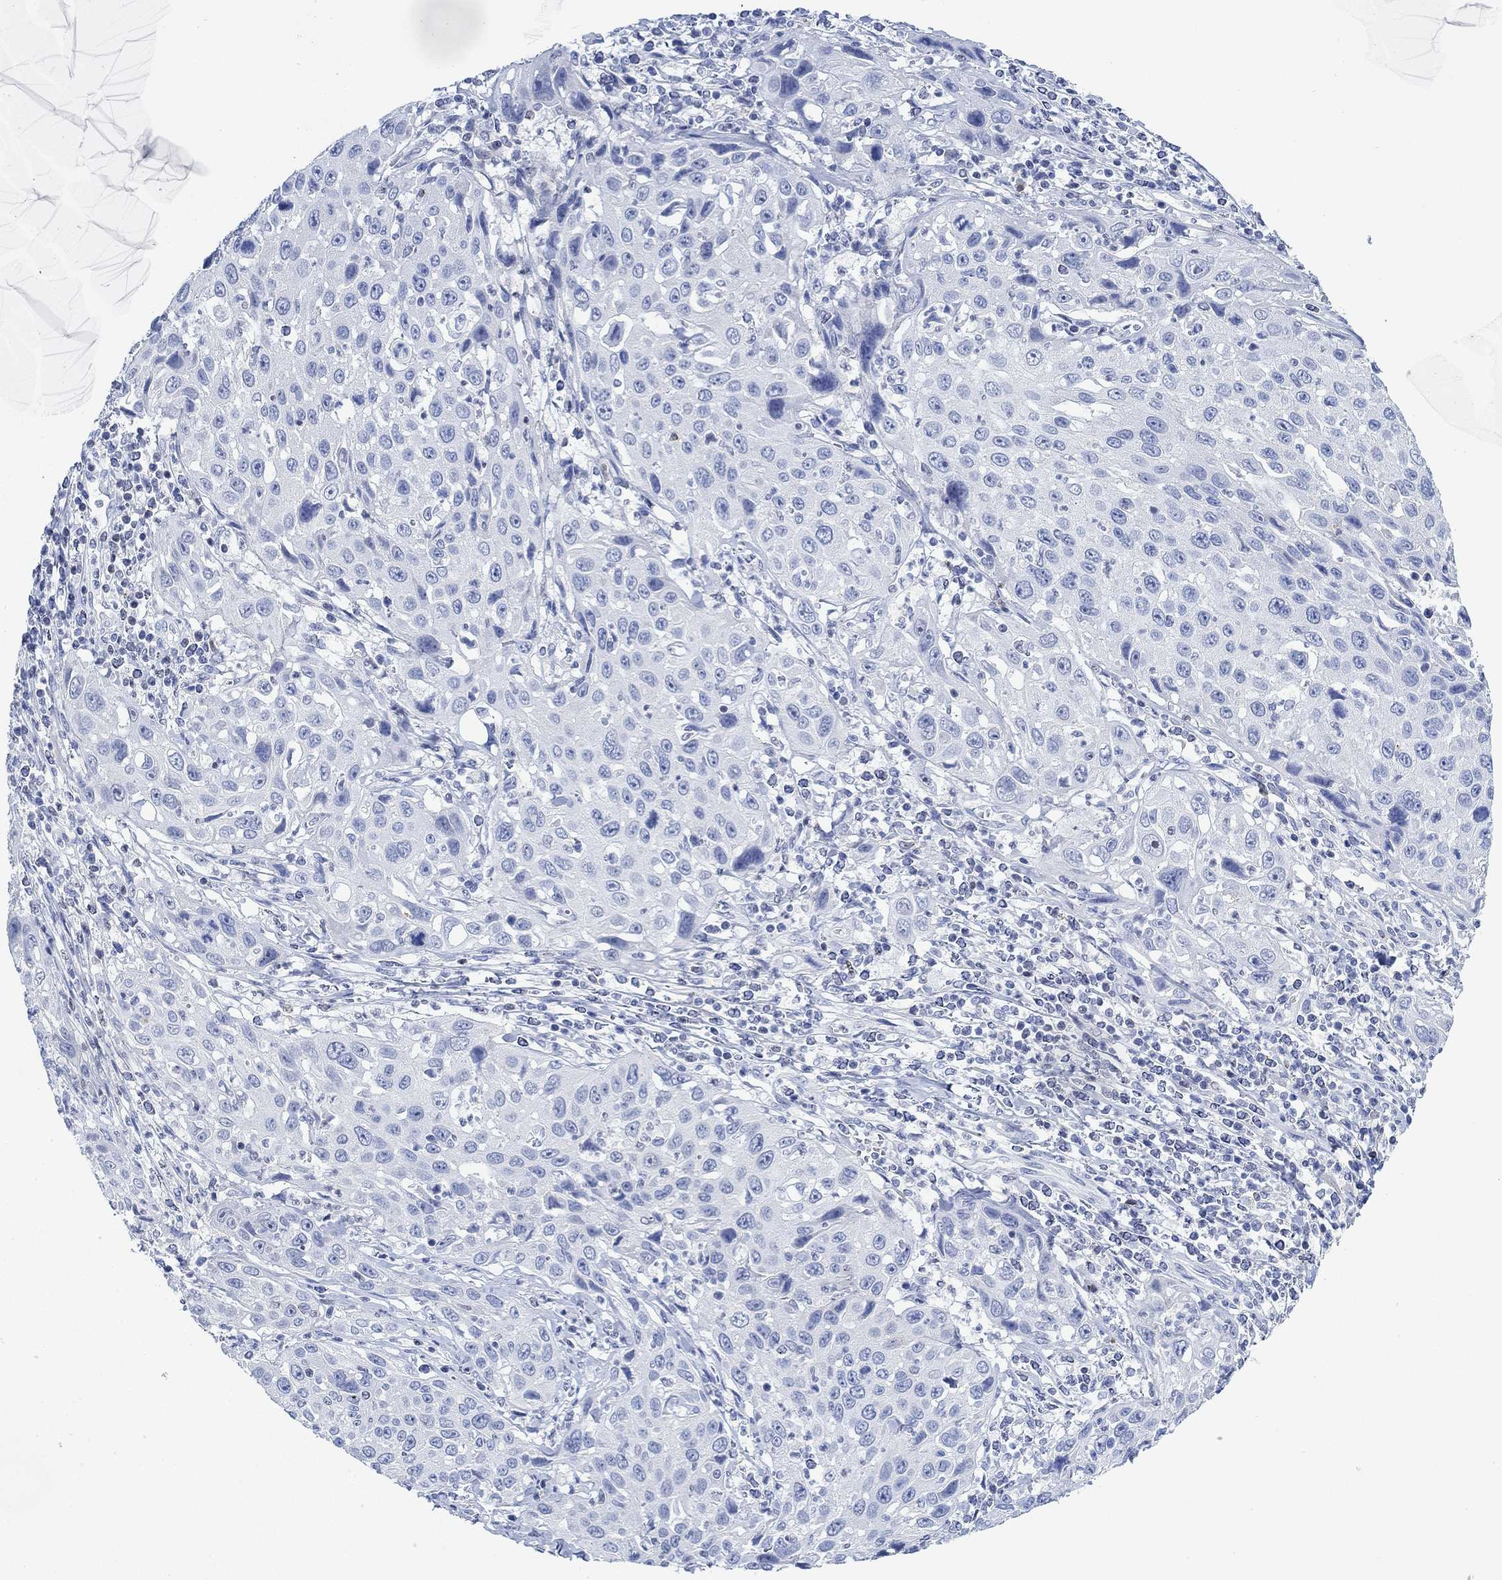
{"staining": {"intensity": "negative", "quantity": "none", "location": "none"}, "tissue": "cervical cancer", "cell_type": "Tumor cells", "image_type": "cancer", "snomed": [{"axis": "morphology", "description": "Squamous cell carcinoma, NOS"}, {"axis": "topography", "description": "Cervix"}], "caption": "A micrograph of cervical cancer (squamous cell carcinoma) stained for a protein demonstrates no brown staining in tumor cells.", "gene": "PPP1R17", "patient": {"sex": "female", "age": 26}}